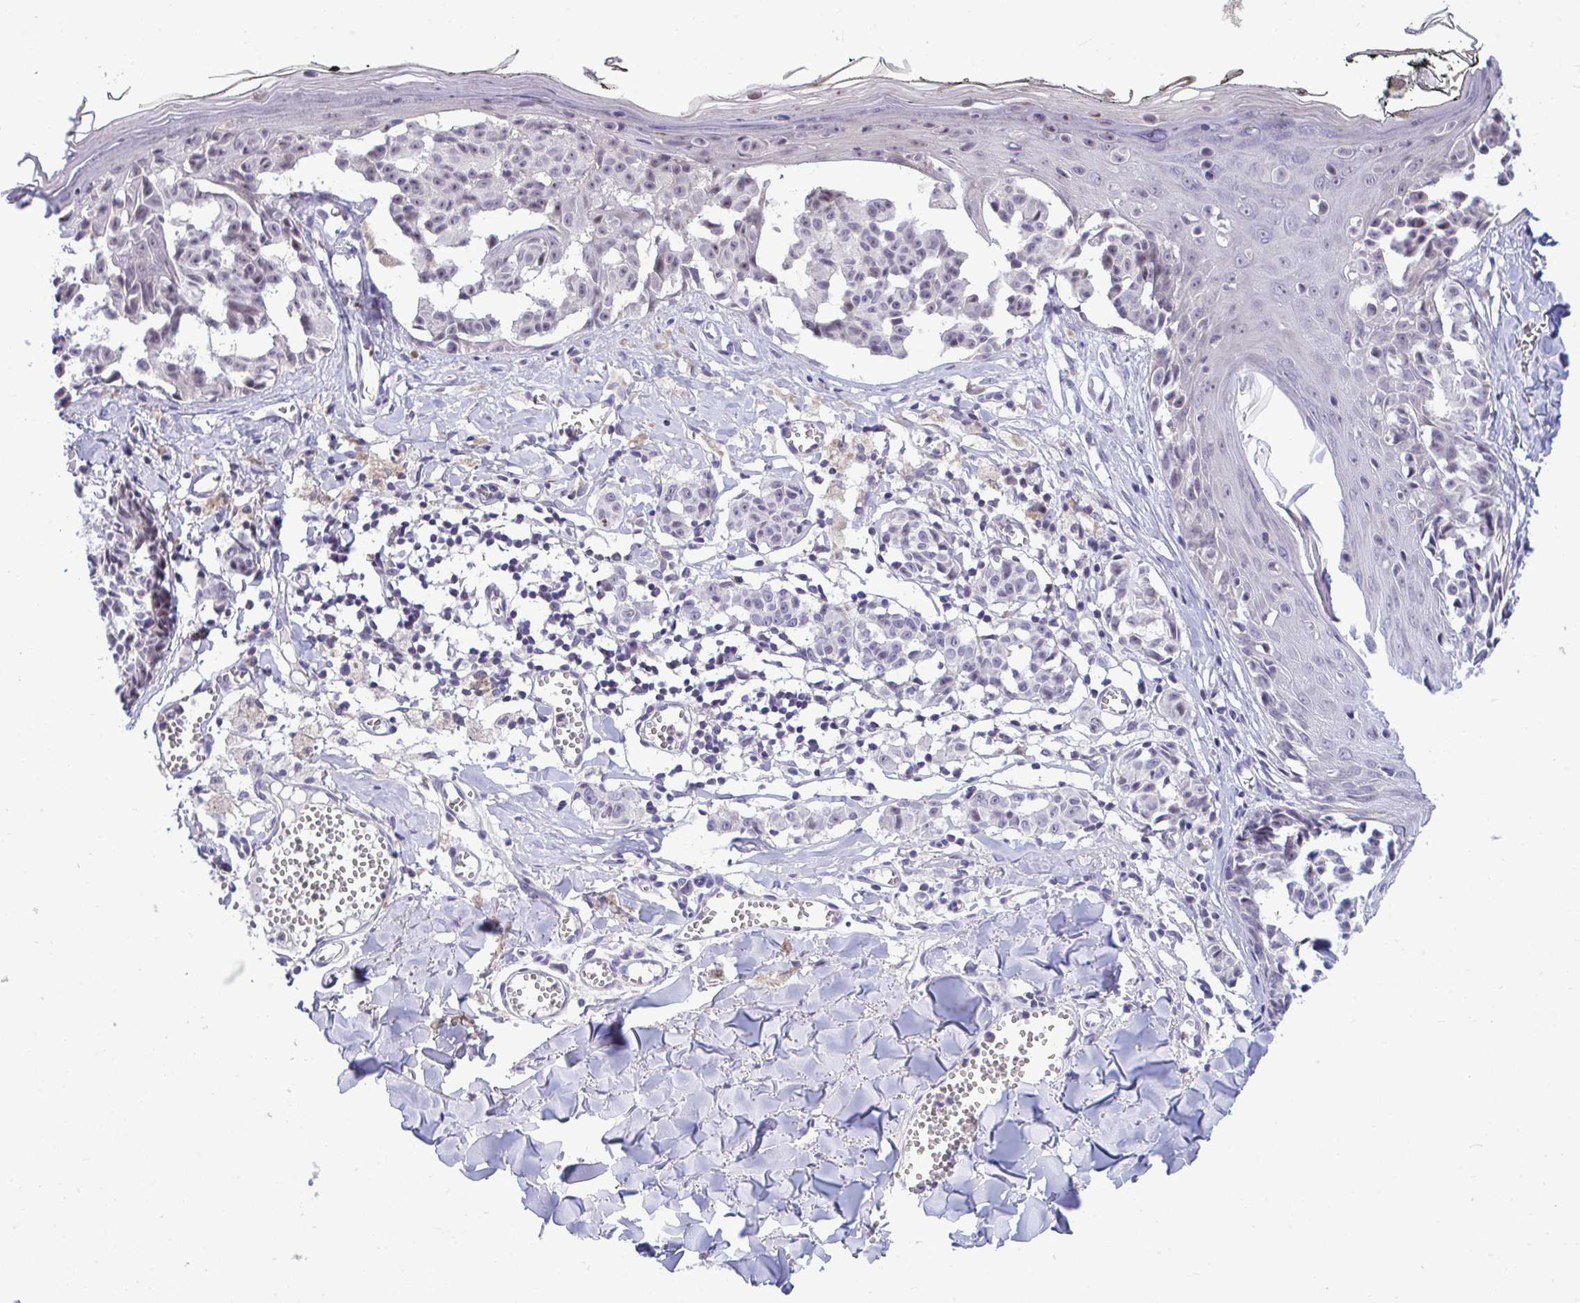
{"staining": {"intensity": "negative", "quantity": "none", "location": "none"}, "tissue": "melanoma", "cell_type": "Tumor cells", "image_type": "cancer", "snomed": [{"axis": "morphology", "description": "Malignant melanoma, NOS"}, {"axis": "topography", "description": "Skin"}], "caption": "A histopathology image of human malignant melanoma is negative for staining in tumor cells.", "gene": "PIGK", "patient": {"sex": "female", "age": 43}}